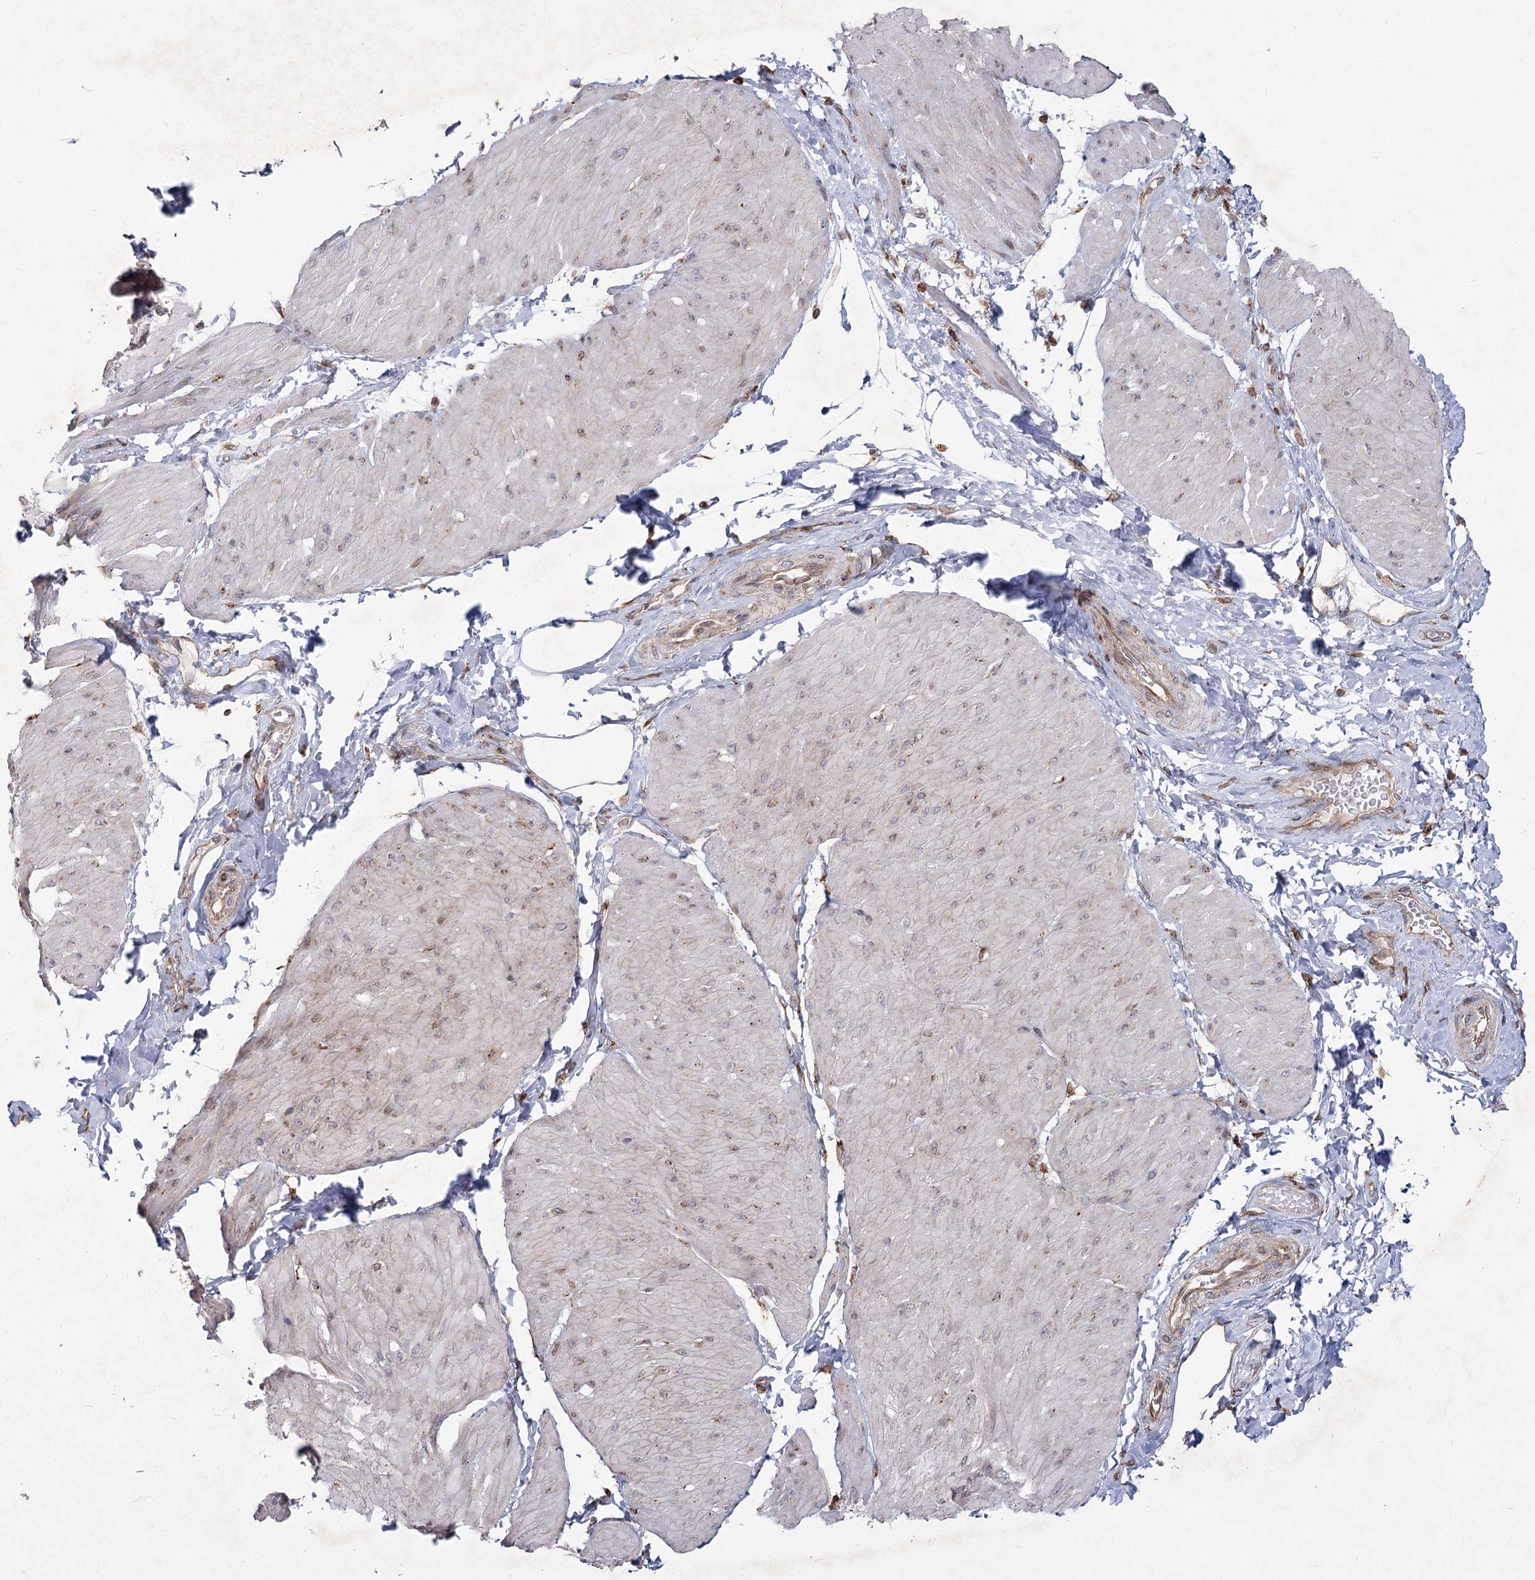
{"staining": {"intensity": "weak", "quantity": "25%-75%", "location": "cytoplasmic/membranous"}, "tissue": "smooth muscle", "cell_type": "Smooth muscle cells", "image_type": "normal", "snomed": [{"axis": "morphology", "description": "Urothelial carcinoma, High grade"}, {"axis": "topography", "description": "Urinary bladder"}], "caption": "A high-resolution micrograph shows IHC staining of unremarkable smooth muscle, which displays weak cytoplasmic/membranous expression in approximately 25%-75% of smooth muscle cells.", "gene": "NHLRC2", "patient": {"sex": "male", "age": 46}}